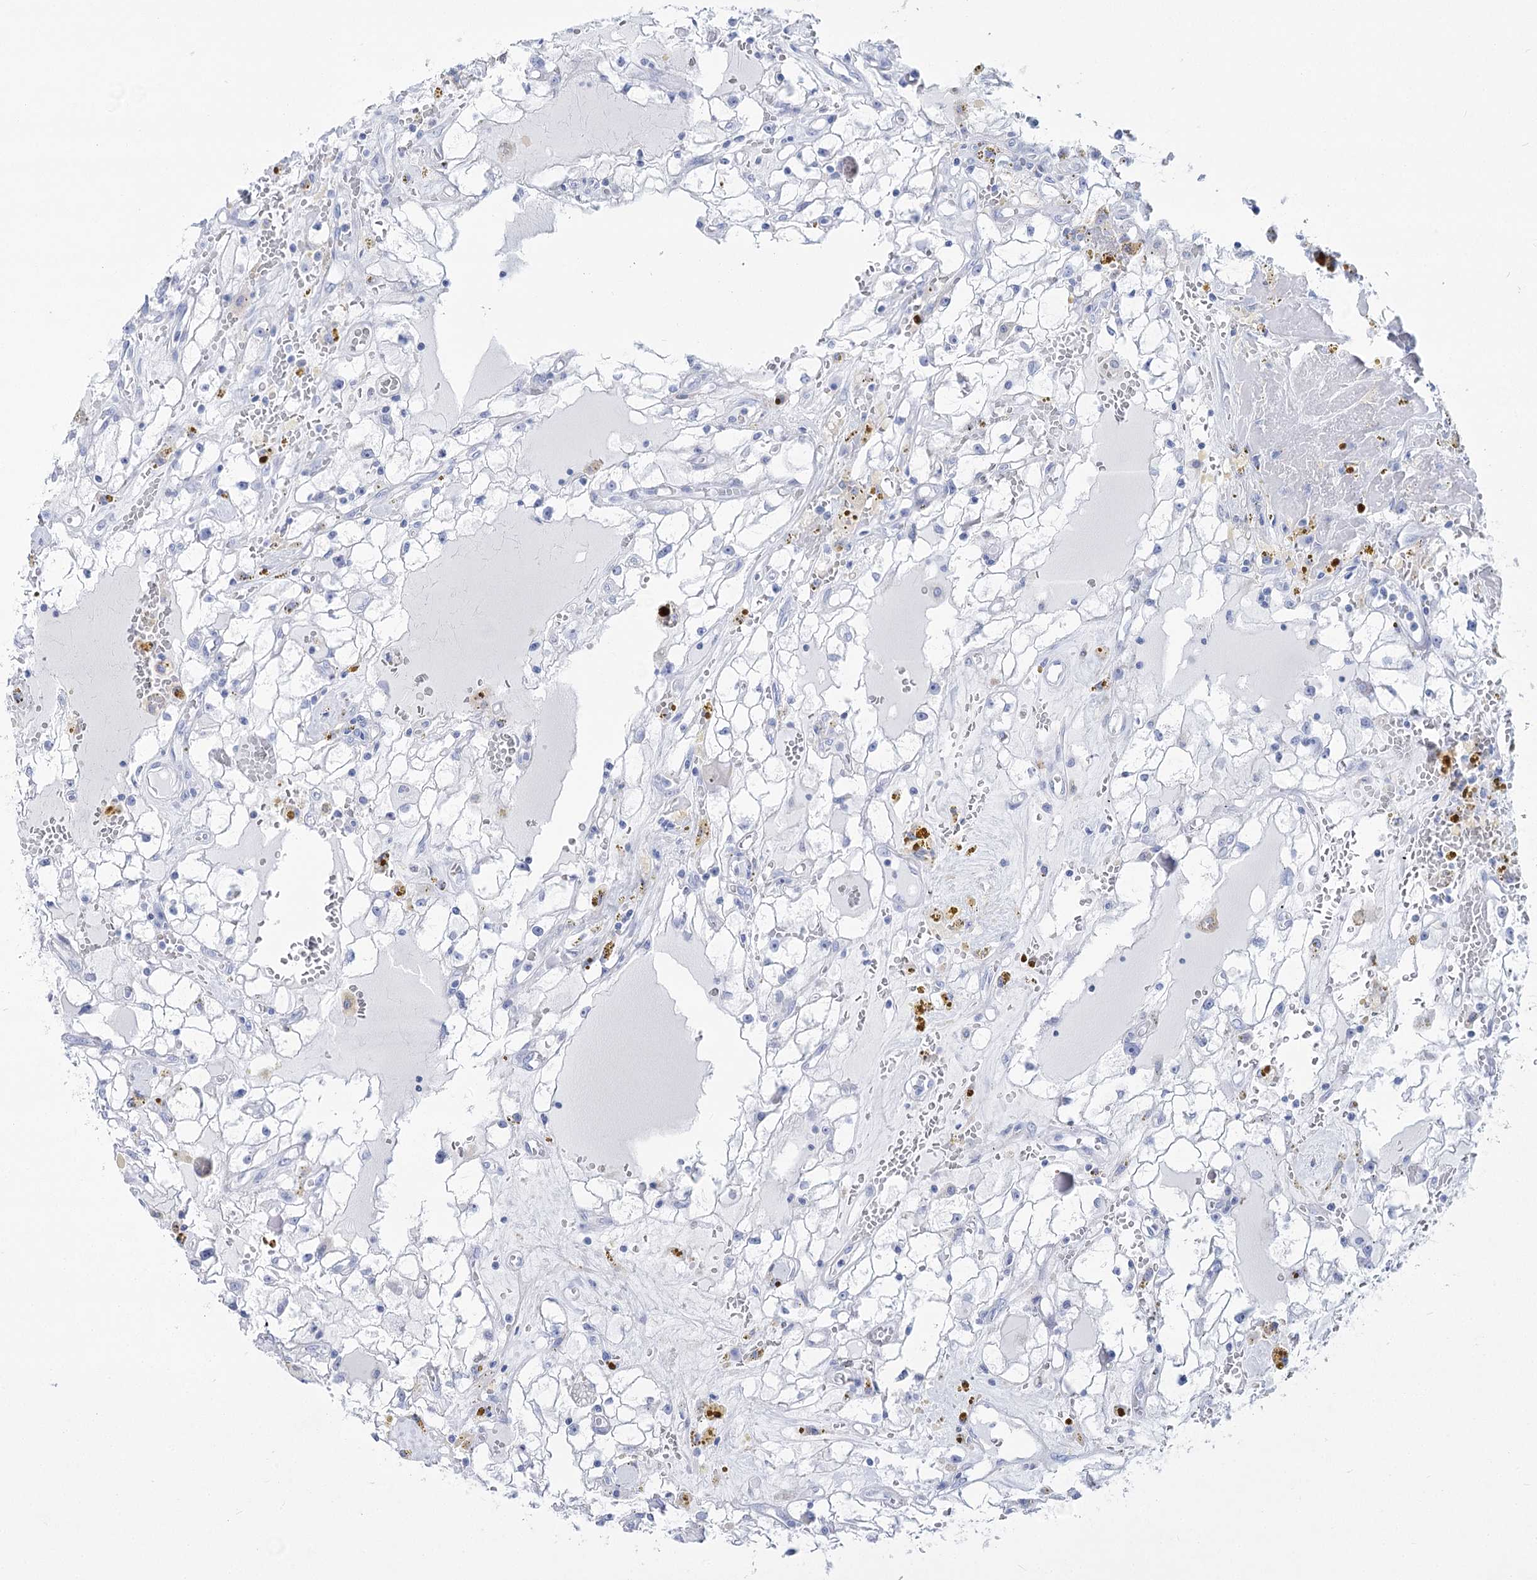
{"staining": {"intensity": "negative", "quantity": "none", "location": "none"}, "tissue": "renal cancer", "cell_type": "Tumor cells", "image_type": "cancer", "snomed": [{"axis": "morphology", "description": "Adenocarcinoma, NOS"}, {"axis": "topography", "description": "Kidney"}], "caption": "Immunohistochemistry (IHC) histopathology image of neoplastic tissue: human adenocarcinoma (renal) stained with DAB (3,3'-diaminobenzidine) demonstrates no significant protein staining in tumor cells. (Stains: DAB immunohistochemistry with hematoxylin counter stain, Microscopy: brightfield microscopy at high magnification).", "gene": "PCDHA1", "patient": {"sex": "male", "age": 56}}